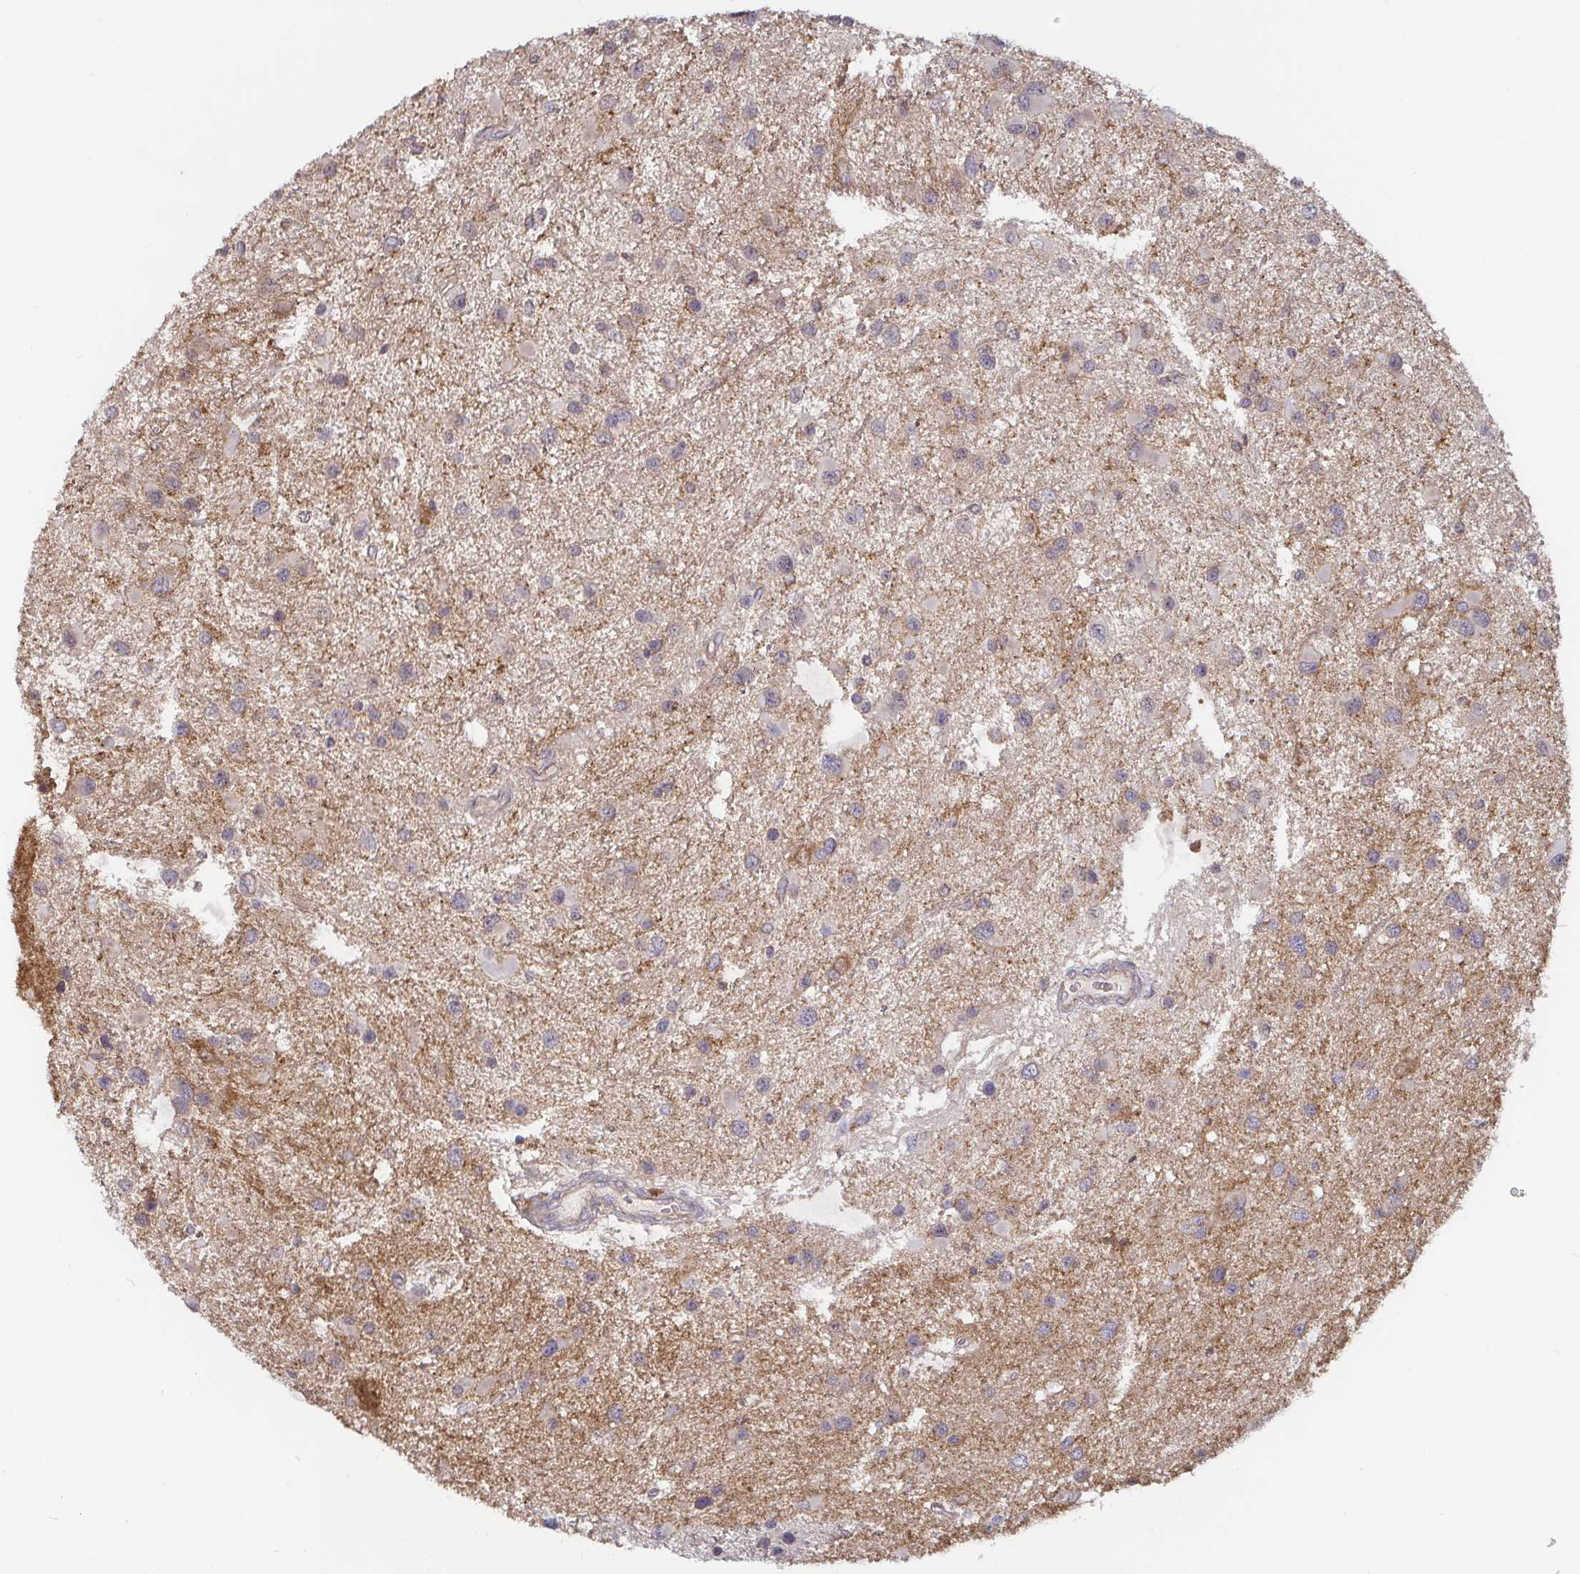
{"staining": {"intensity": "negative", "quantity": "none", "location": "none"}, "tissue": "glioma", "cell_type": "Tumor cells", "image_type": "cancer", "snomed": [{"axis": "morphology", "description": "Glioma, malignant, Low grade"}, {"axis": "topography", "description": "Brain"}], "caption": "Immunohistochemistry (IHC) histopathology image of neoplastic tissue: malignant low-grade glioma stained with DAB shows no significant protein staining in tumor cells.", "gene": "CDH18", "patient": {"sex": "female", "age": 32}}